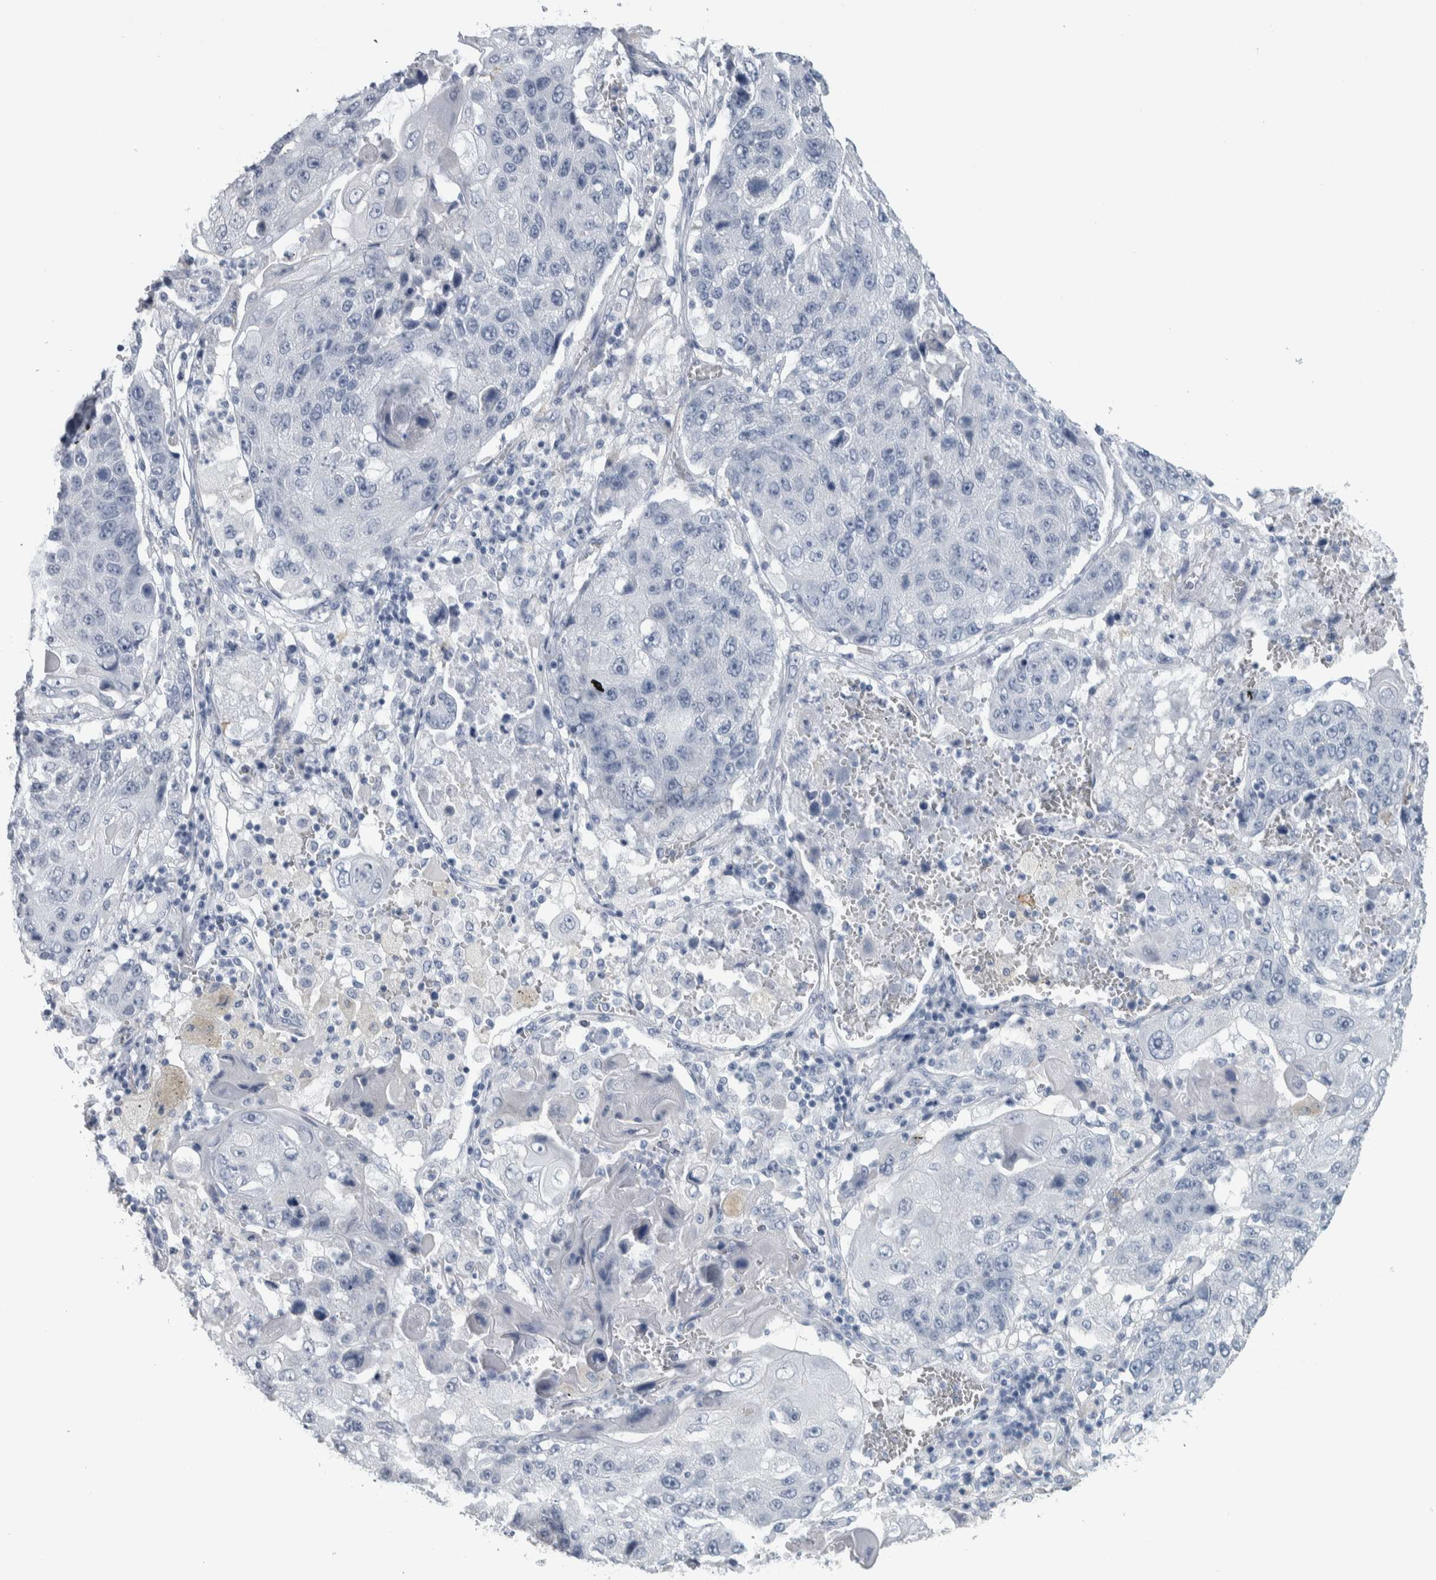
{"staining": {"intensity": "negative", "quantity": "none", "location": "none"}, "tissue": "lung cancer", "cell_type": "Tumor cells", "image_type": "cancer", "snomed": [{"axis": "morphology", "description": "Squamous cell carcinoma, NOS"}, {"axis": "topography", "description": "Lung"}], "caption": "Immunohistochemical staining of human lung cancer demonstrates no significant staining in tumor cells.", "gene": "CDH17", "patient": {"sex": "male", "age": 61}}